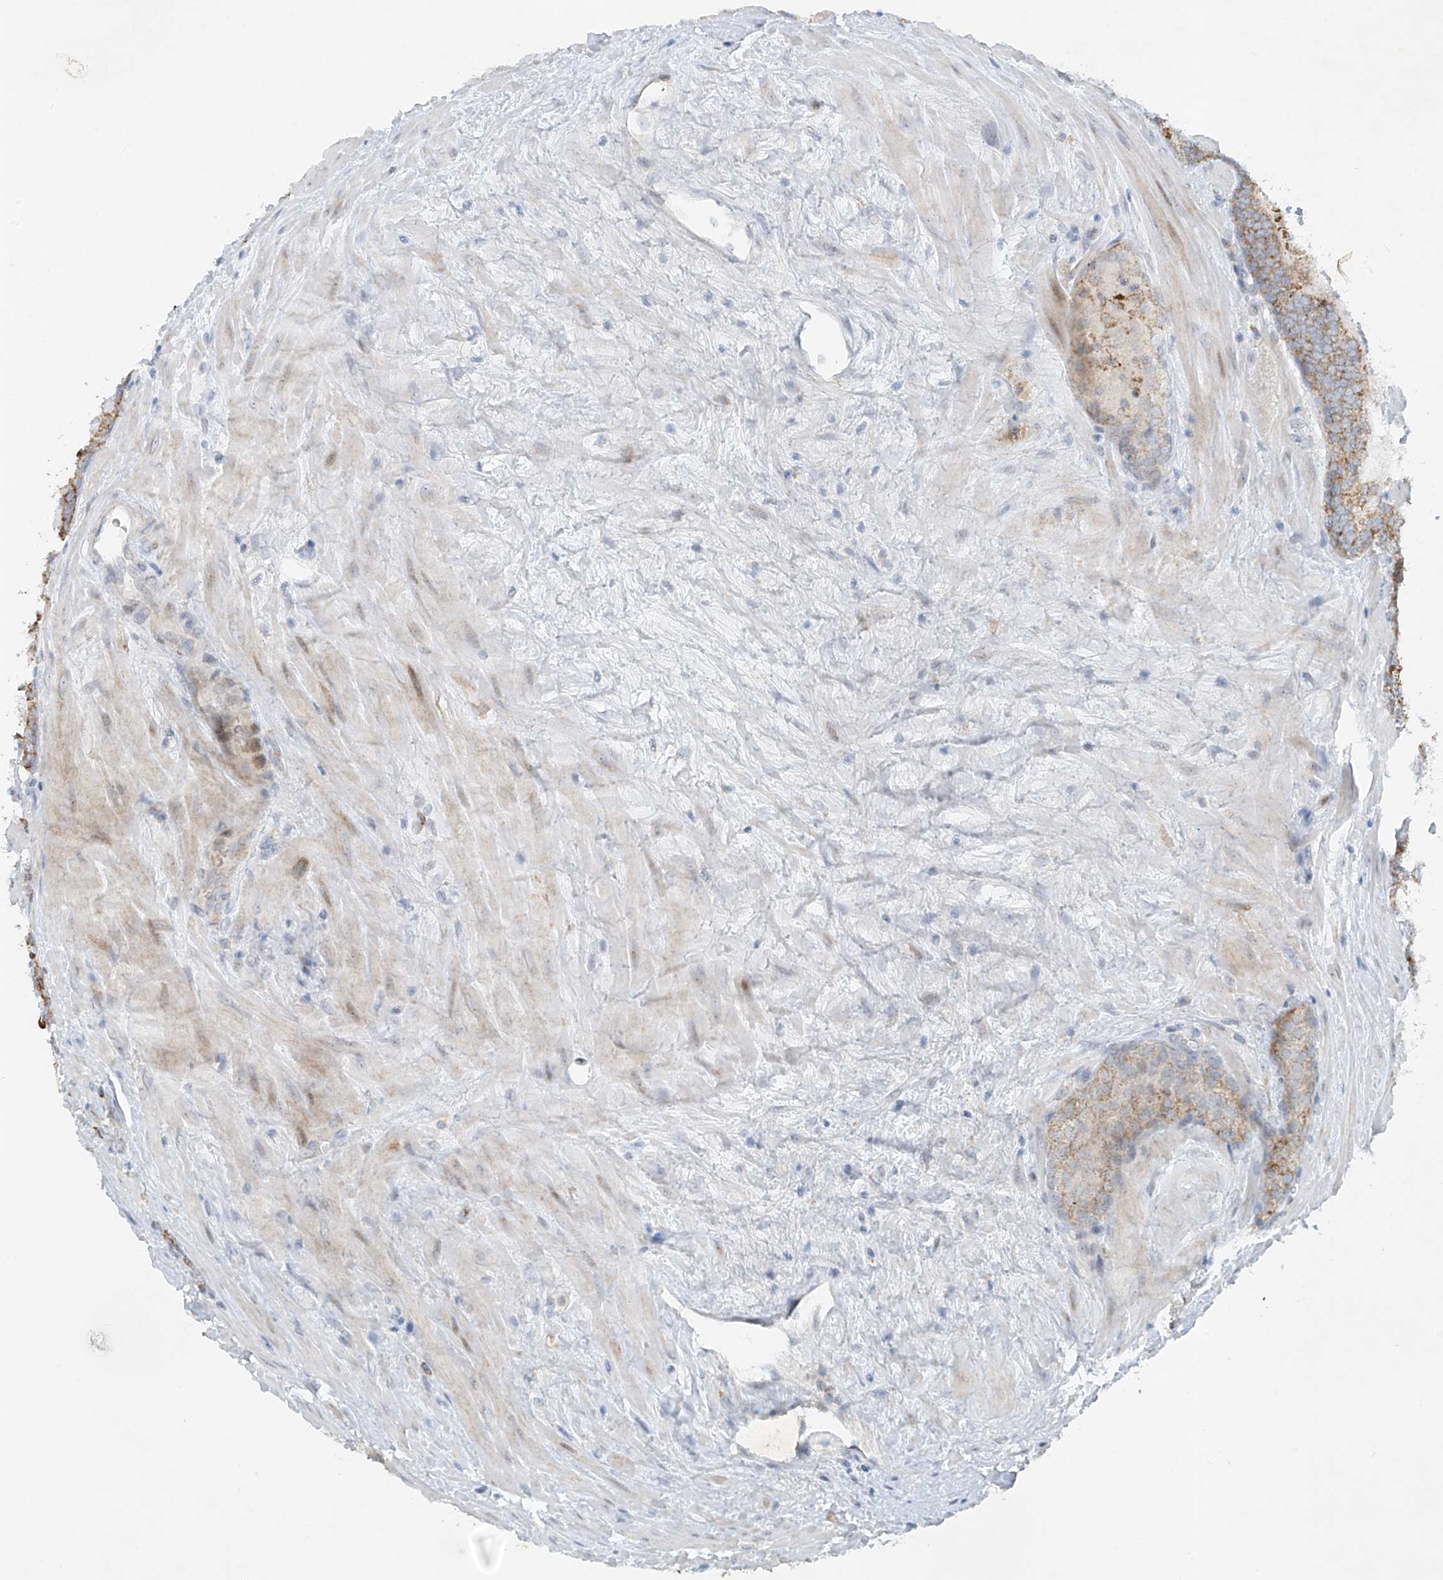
{"staining": {"intensity": "moderate", "quantity": ">75%", "location": "cytoplasmic/membranous"}, "tissue": "prostate cancer", "cell_type": "Tumor cells", "image_type": "cancer", "snomed": [{"axis": "morphology", "description": "Adenocarcinoma, Low grade"}, {"axis": "topography", "description": "Prostate"}], "caption": "Human prostate cancer stained for a protein (brown) reveals moderate cytoplasmic/membranous positive staining in approximately >75% of tumor cells.", "gene": "SMDT1", "patient": {"sex": "male", "age": 67}}